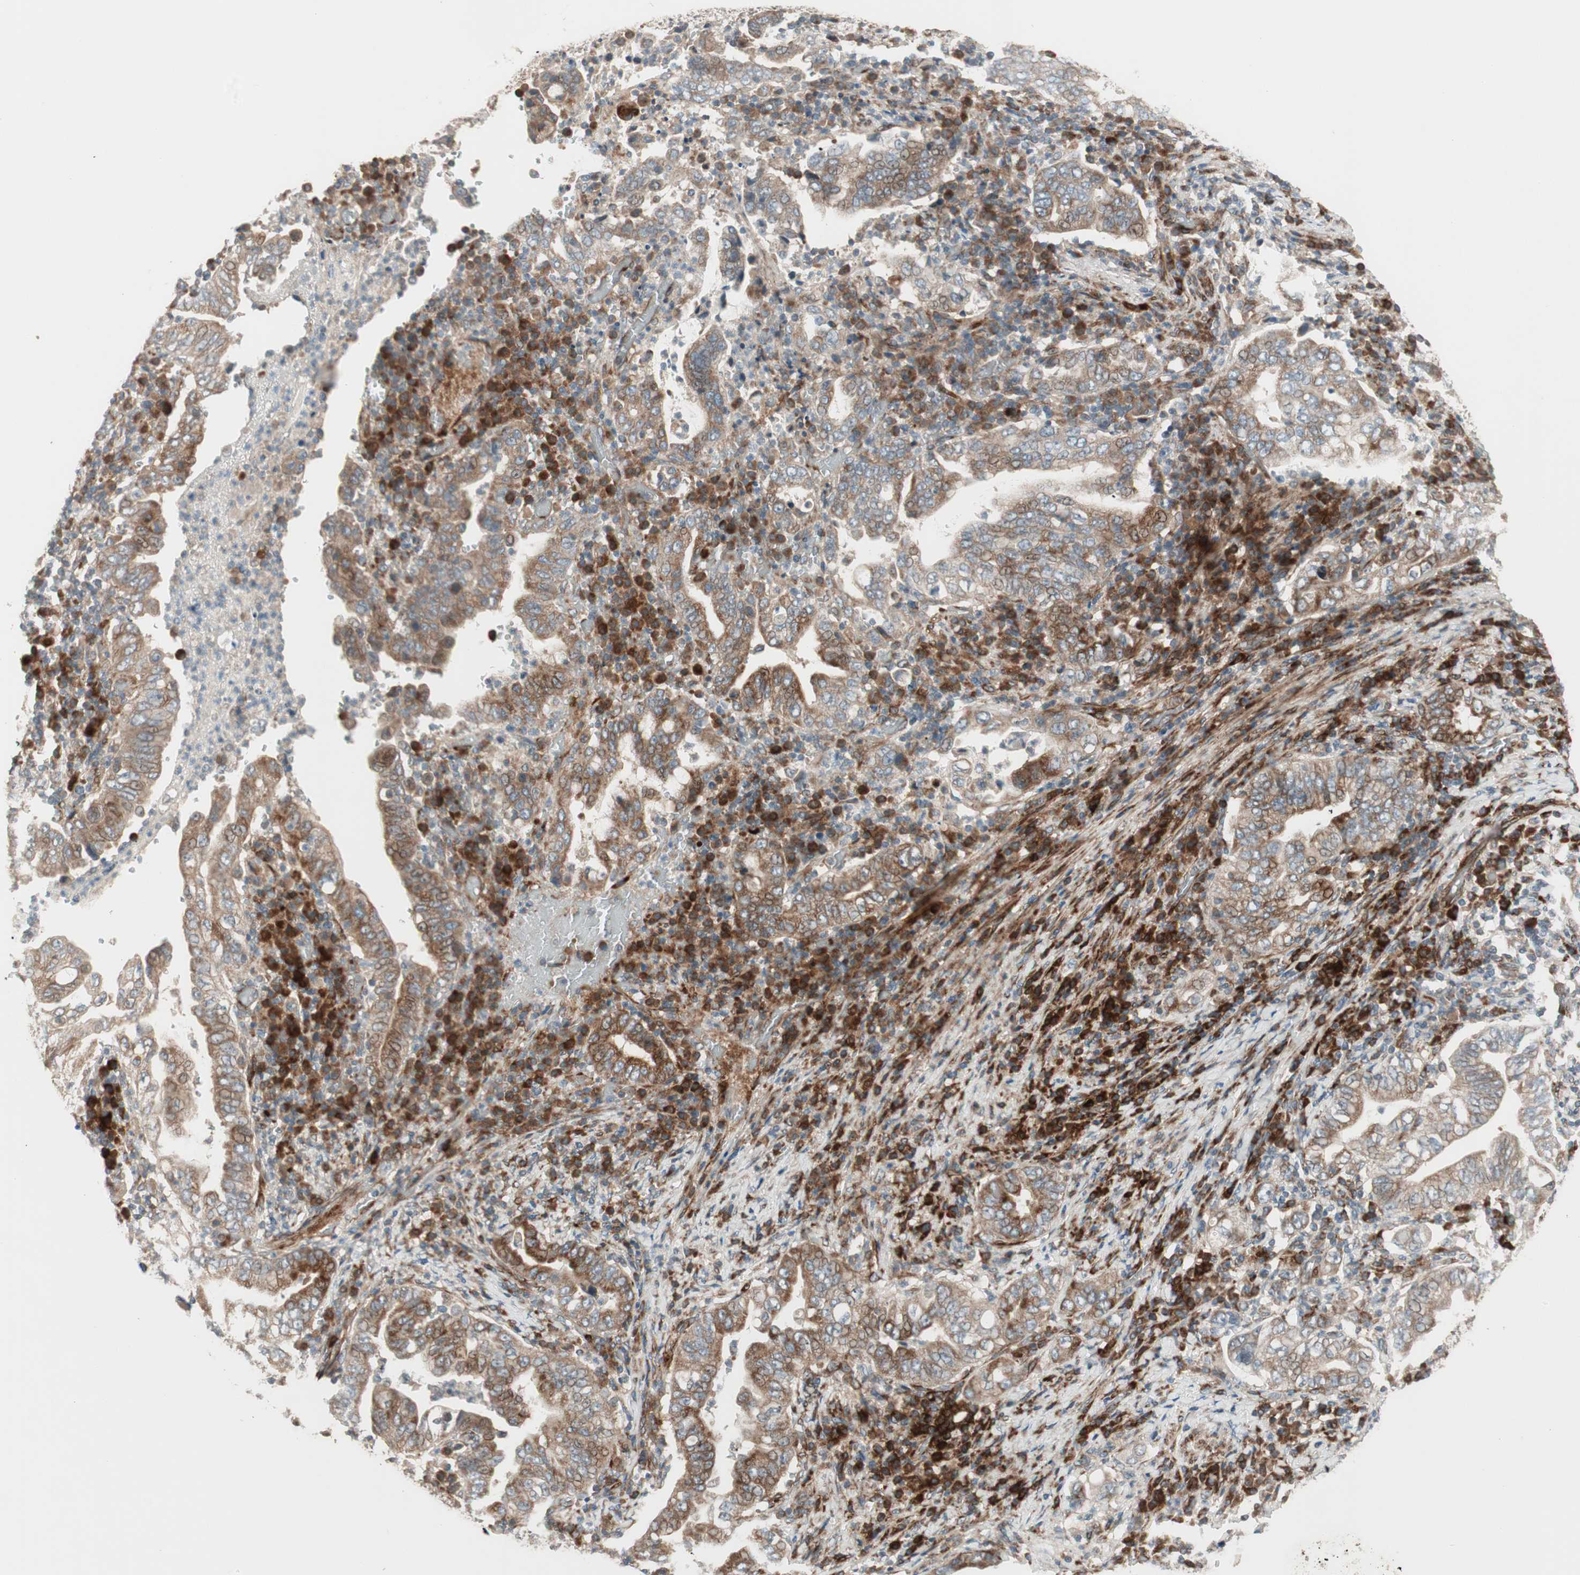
{"staining": {"intensity": "moderate", "quantity": ">75%", "location": "cytoplasmic/membranous"}, "tissue": "stomach cancer", "cell_type": "Tumor cells", "image_type": "cancer", "snomed": [{"axis": "morphology", "description": "Normal tissue, NOS"}, {"axis": "morphology", "description": "Adenocarcinoma, NOS"}, {"axis": "topography", "description": "Esophagus"}, {"axis": "topography", "description": "Stomach, upper"}, {"axis": "topography", "description": "Peripheral nerve tissue"}], "caption": "Immunohistochemistry (IHC) staining of stomach cancer (adenocarcinoma), which shows medium levels of moderate cytoplasmic/membranous positivity in approximately >75% of tumor cells indicating moderate cytoplasmic/membranous protein staining. The staining was performed using DAB (brown) for protein detection and nuclei were counterstained in hematoxylin (blue).", "gene": "PPP2R5E", "patient": {"sex": "male", "age": 62}}